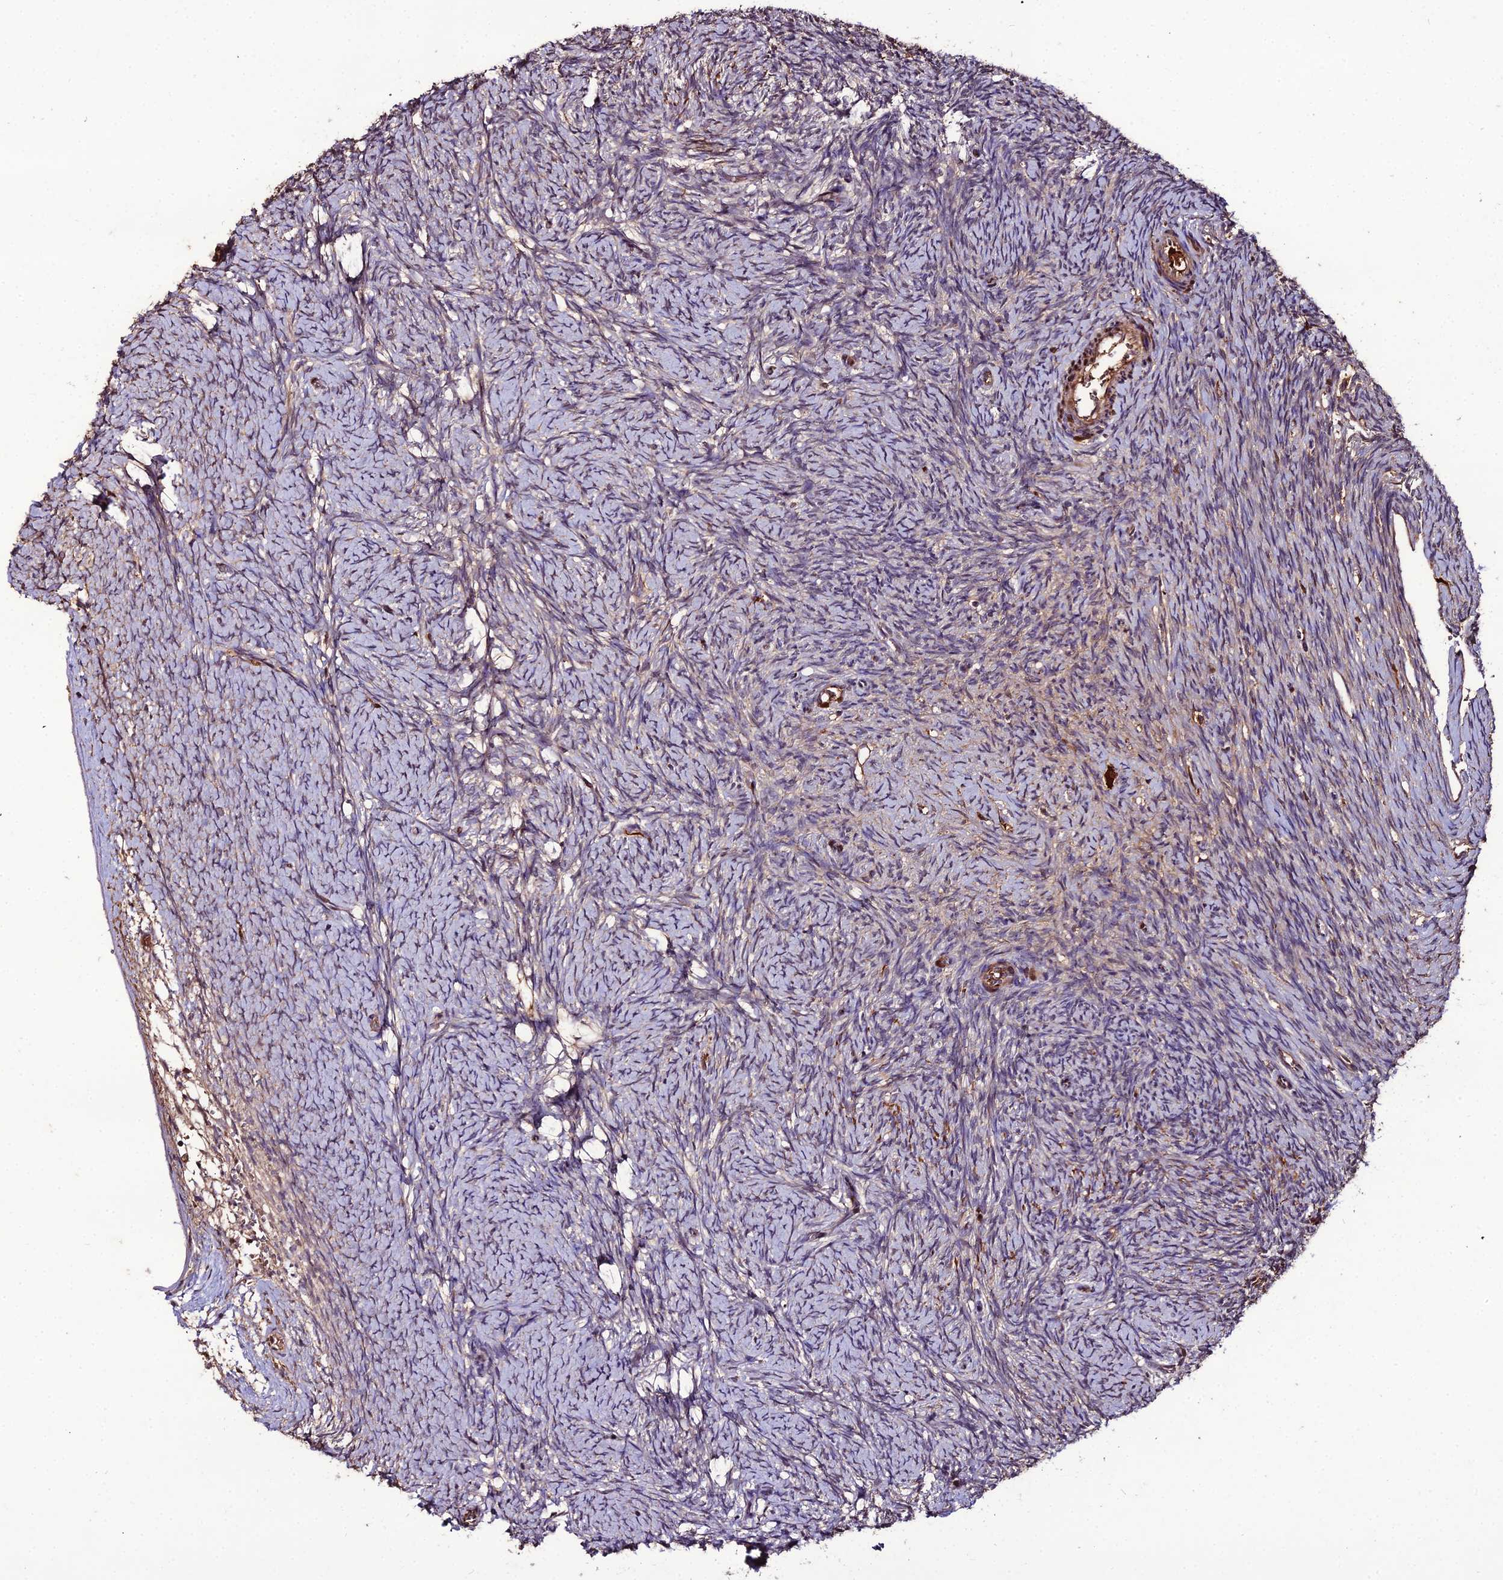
{"staining": {"intensity": "weak", "quantity": "<25%", "location": "cytoplasmic/membranous"}, "tissue": "ovary", "cell_type": "Ovarian stroma cells", "image_type": "normal", "snomed": [{"axis": "morphology", "description": "Normal tissue, NOS"}, {"axis": "topography", "description": "Ovary"}], "caption": "This is an immunohistochemistry photomicrograph of benign ovary. There is no expression in ovarian stroma cells.", "gene": "KCTD16", "patient": {"sex": "female", "age": 44}}